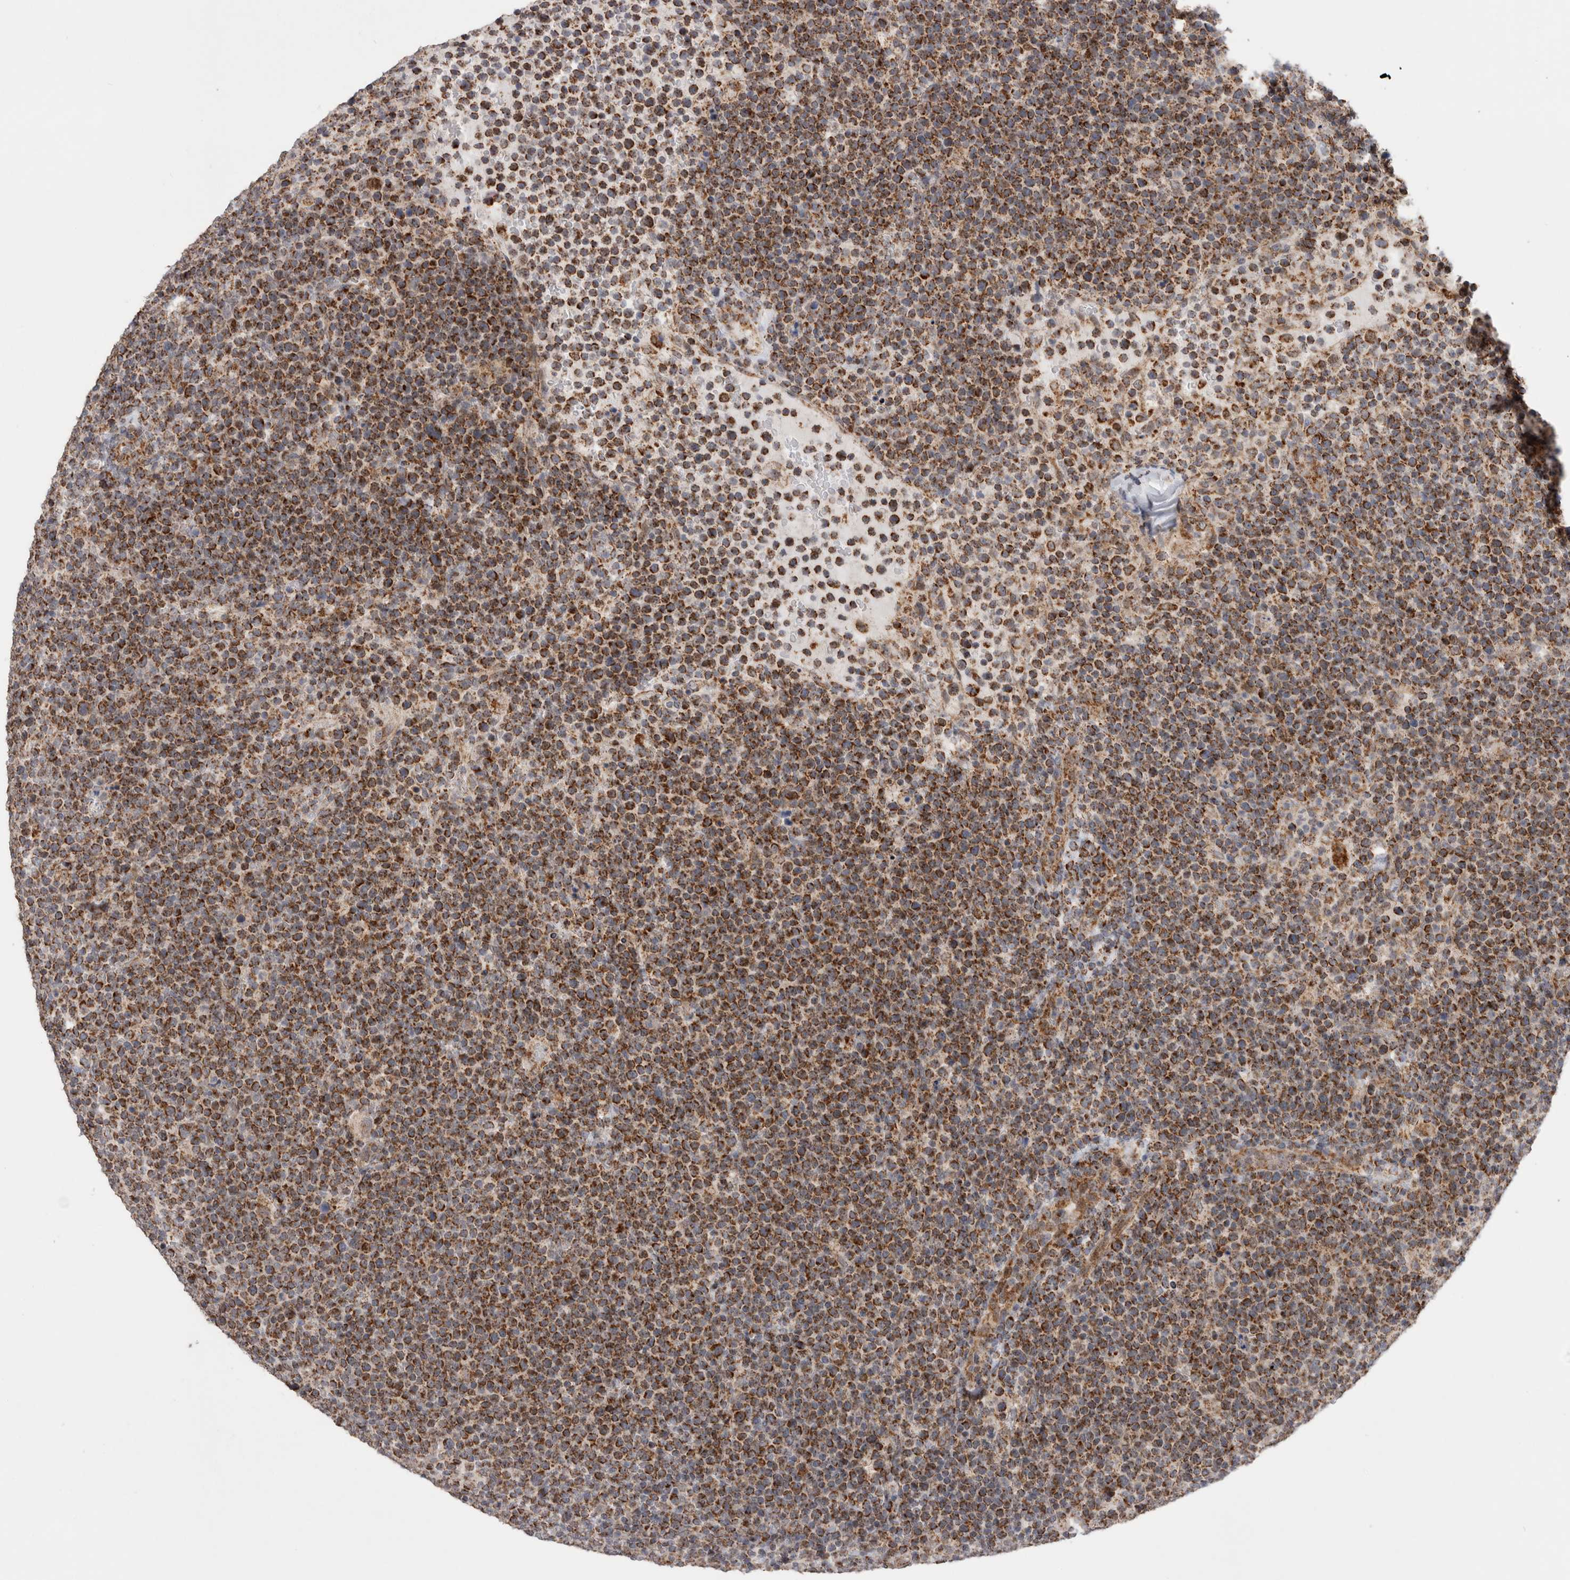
{"staining": {"intensity": "moderate", "quantity": ">75%", "location": "cytoplasmic/membranous"}, "tissue": "lymphoma", "cell_type": "Tumor cells", "image_type": "cancer", "snomed": [{"axis": "morphology", "description": "Malignant lymphoma, non-Hodgkin's type, High grade"}, {"axis": "topography", "description": "Lymph node"}], "caption": "Protein expression analysis of human lymphoma reveals moderate cytoplasmic/membranous expression in approximately >75% of tumor cells.", "gene": "MRPL37", "patient": {"sex": "male", "age": 61}}